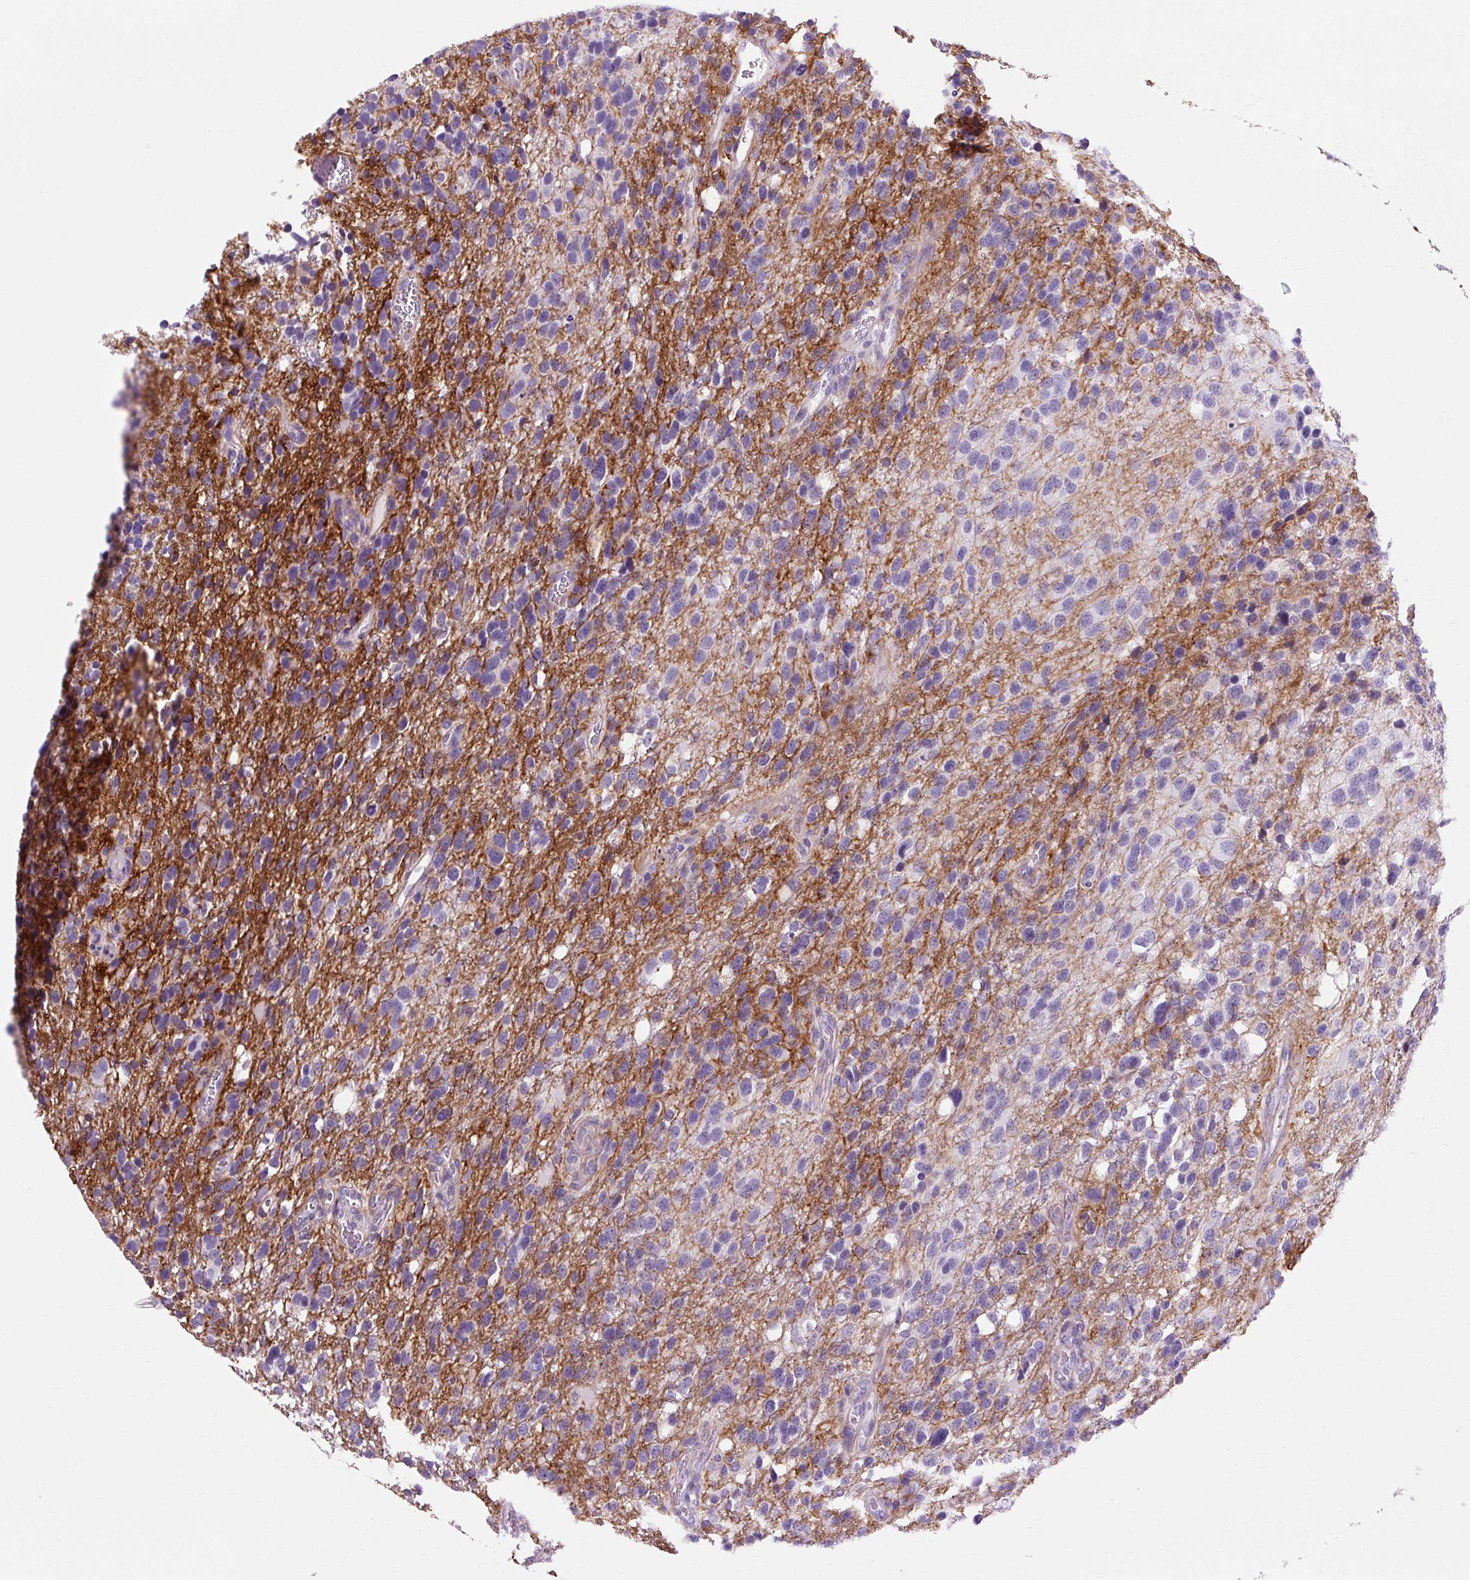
{"staining": {"intensity": "negative", "quantity": "none", "location": "none"}, "tissue": "glioma", "cell_type": "Tumor cells", "image_type": "cancer", "snomed": [{"axis": "morphology", "description": "Glioma, malignant, High grade"}, {"axis": "topography", "description": "Brain"}], "caption": "IHC of glioma exhibits no positivity in tumor cells. (Immunohistochemistry (ihc), brightfield microscopy, high magnification).", "gene": "OOEP", "patient": {"sex": "female", "age": 58}}